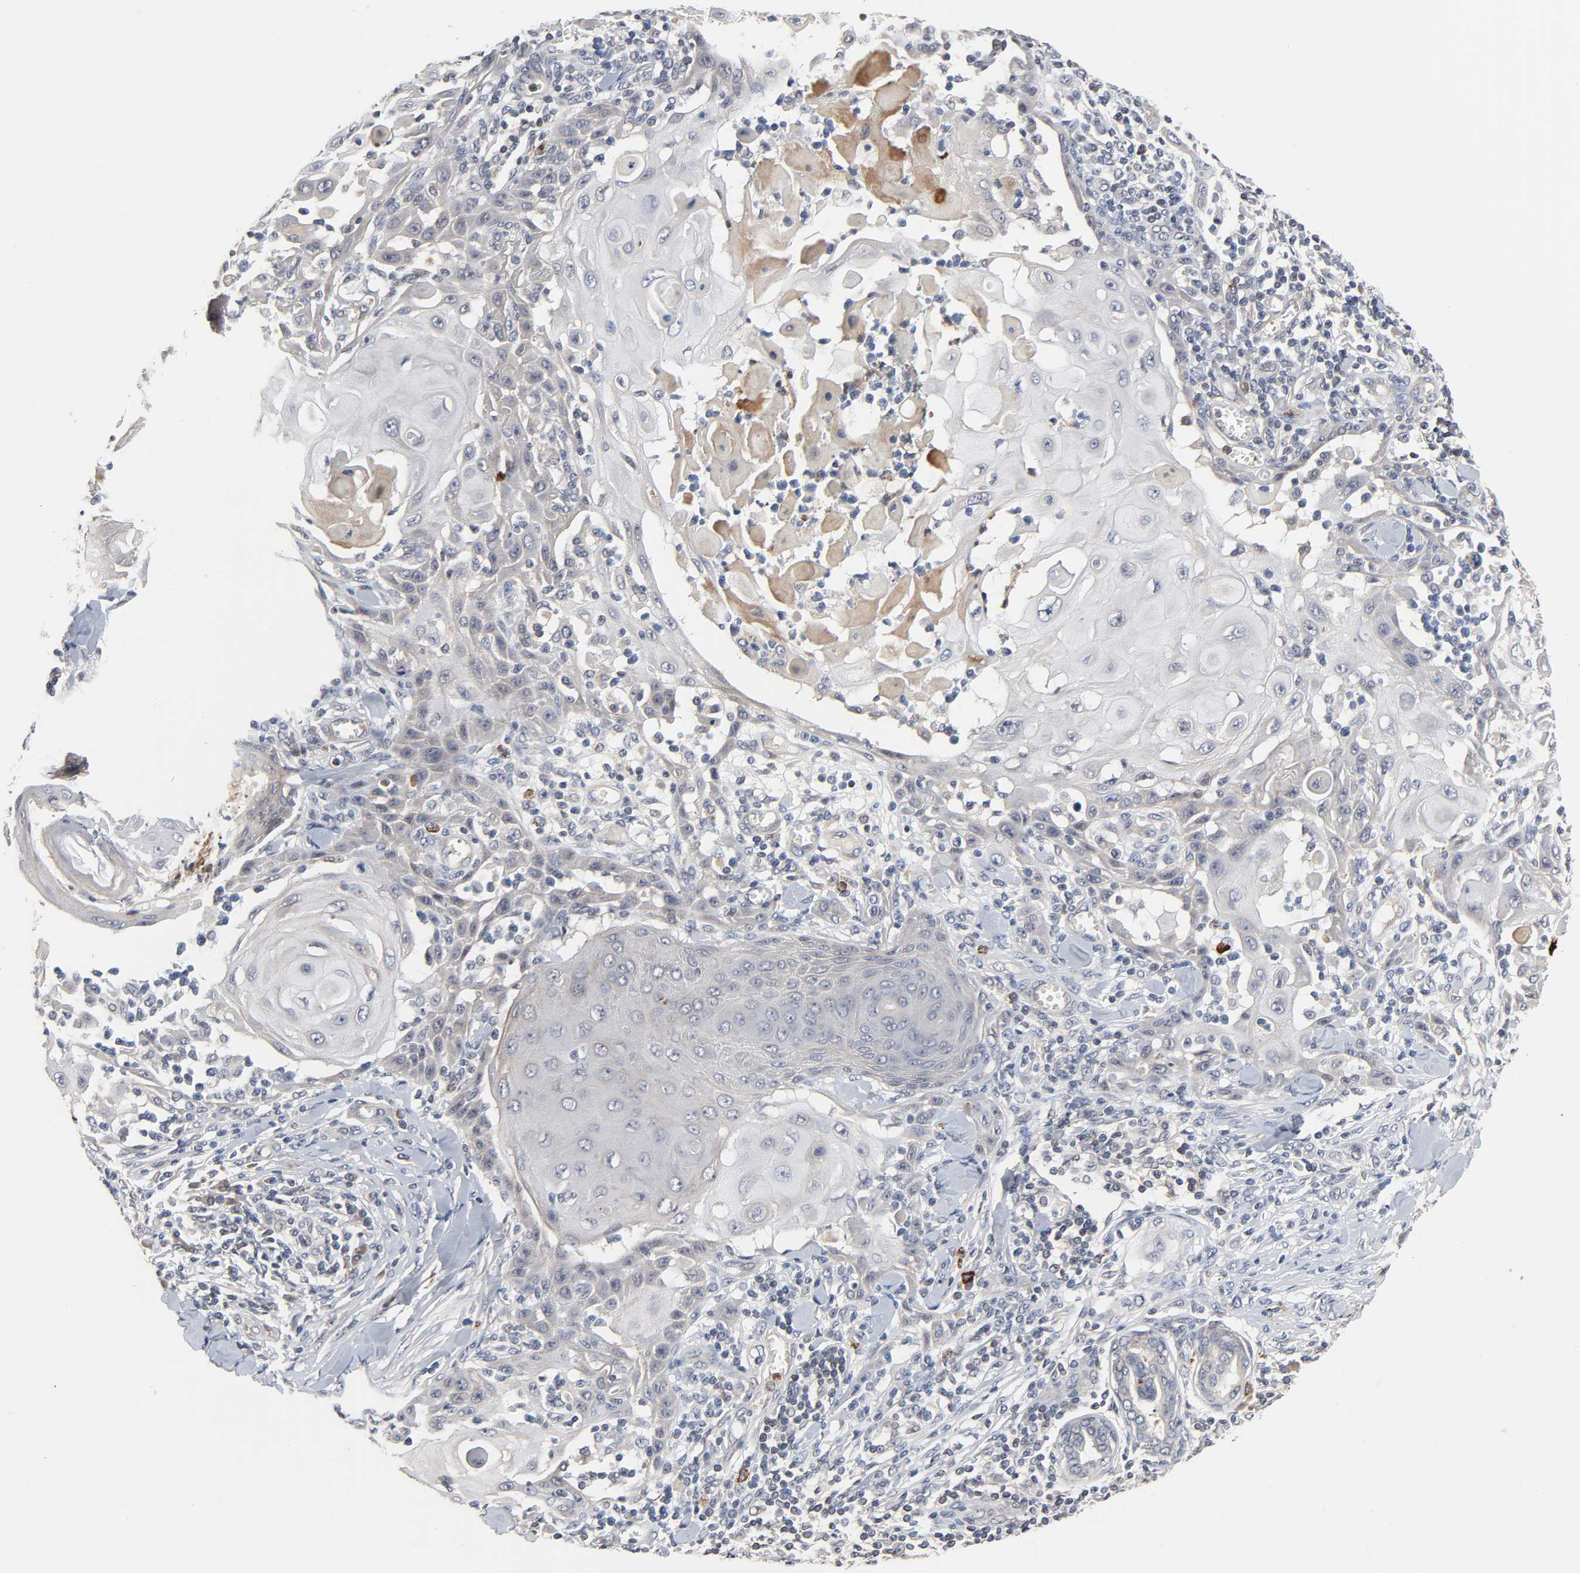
{"staining": {"intensity": "weak", "quantity": "<25%", "location": "cytoplasmic/membranous"}, "tissue": "skin cancer", "cell_type": "Tumor cells", "image_type": "cancer", "snomed": [{"axis": "morphology", "description": "Squamous cell carcinoma, NOS"}, {"axis": "topography", "description": "Skin"}], "caption": "There is no significant staining in tumor cells of squamous cell carcinoma (skin). (Stains: DAB immunohistochemistry (IHC) with hematoxylin counter stain, Microscopy: brightfield microscopy at high magnification).", "gene": "CCDC175", "patient": {"sex": "male", "age": 24}}